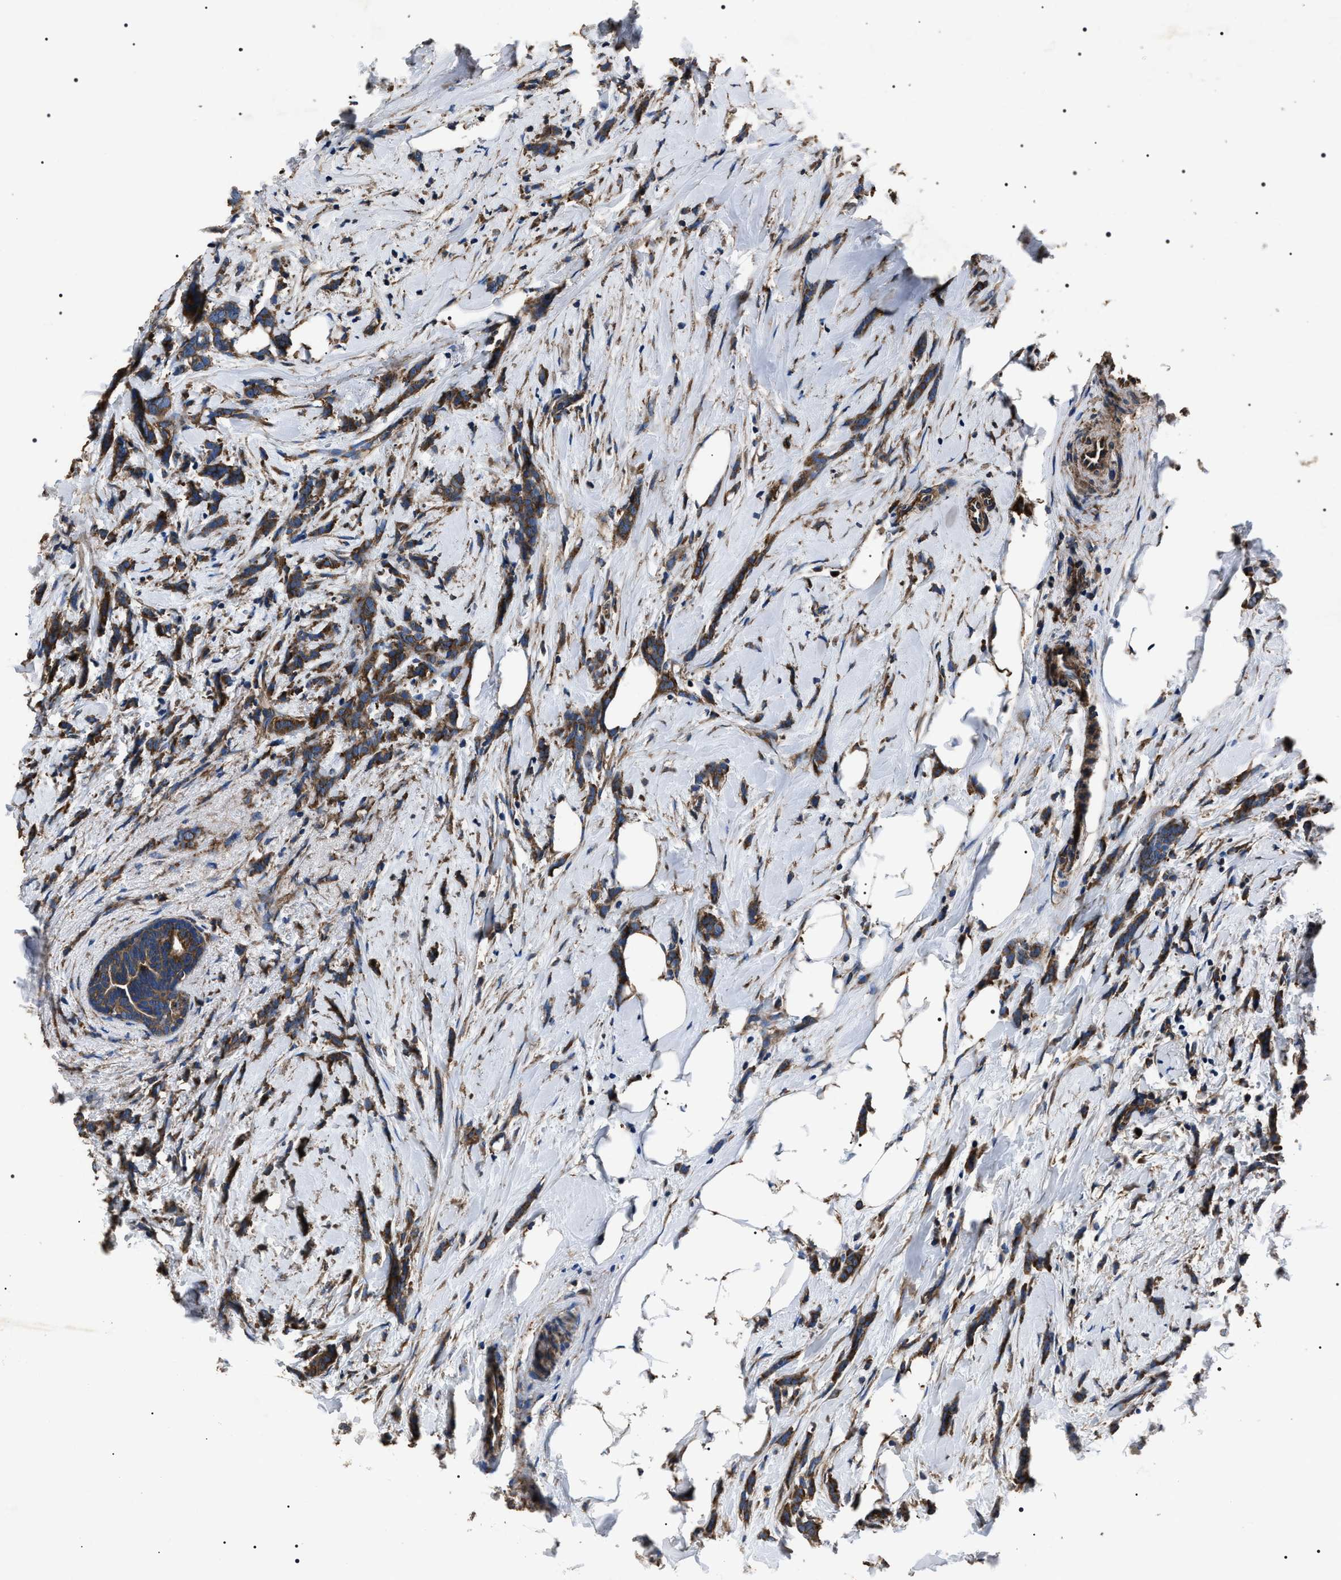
{"staining": {"intensity": "strong", "quantity": ">75%", "location": "cytoplasmic/membranous"}, "tissue": "breast cancer", "cell_type": "Tumor cells", "image_type": "cancer", "snomed": [{"axis": "morphology", "description": "Lobular carcinoma, in situ"}, {"axis": "morphology", "description": "Lobular carcinoma"}, {"axis": "topography", "description": "Breast"}], "caption": "Brown immunohistochemical staining in breast cancer (lobular carcinoma) displays strong cytoplasmic/membranous staining in approximately >75% of tumor cells.", "gene": "HSCB", "patient": {"sex": "female", "age": 41}}